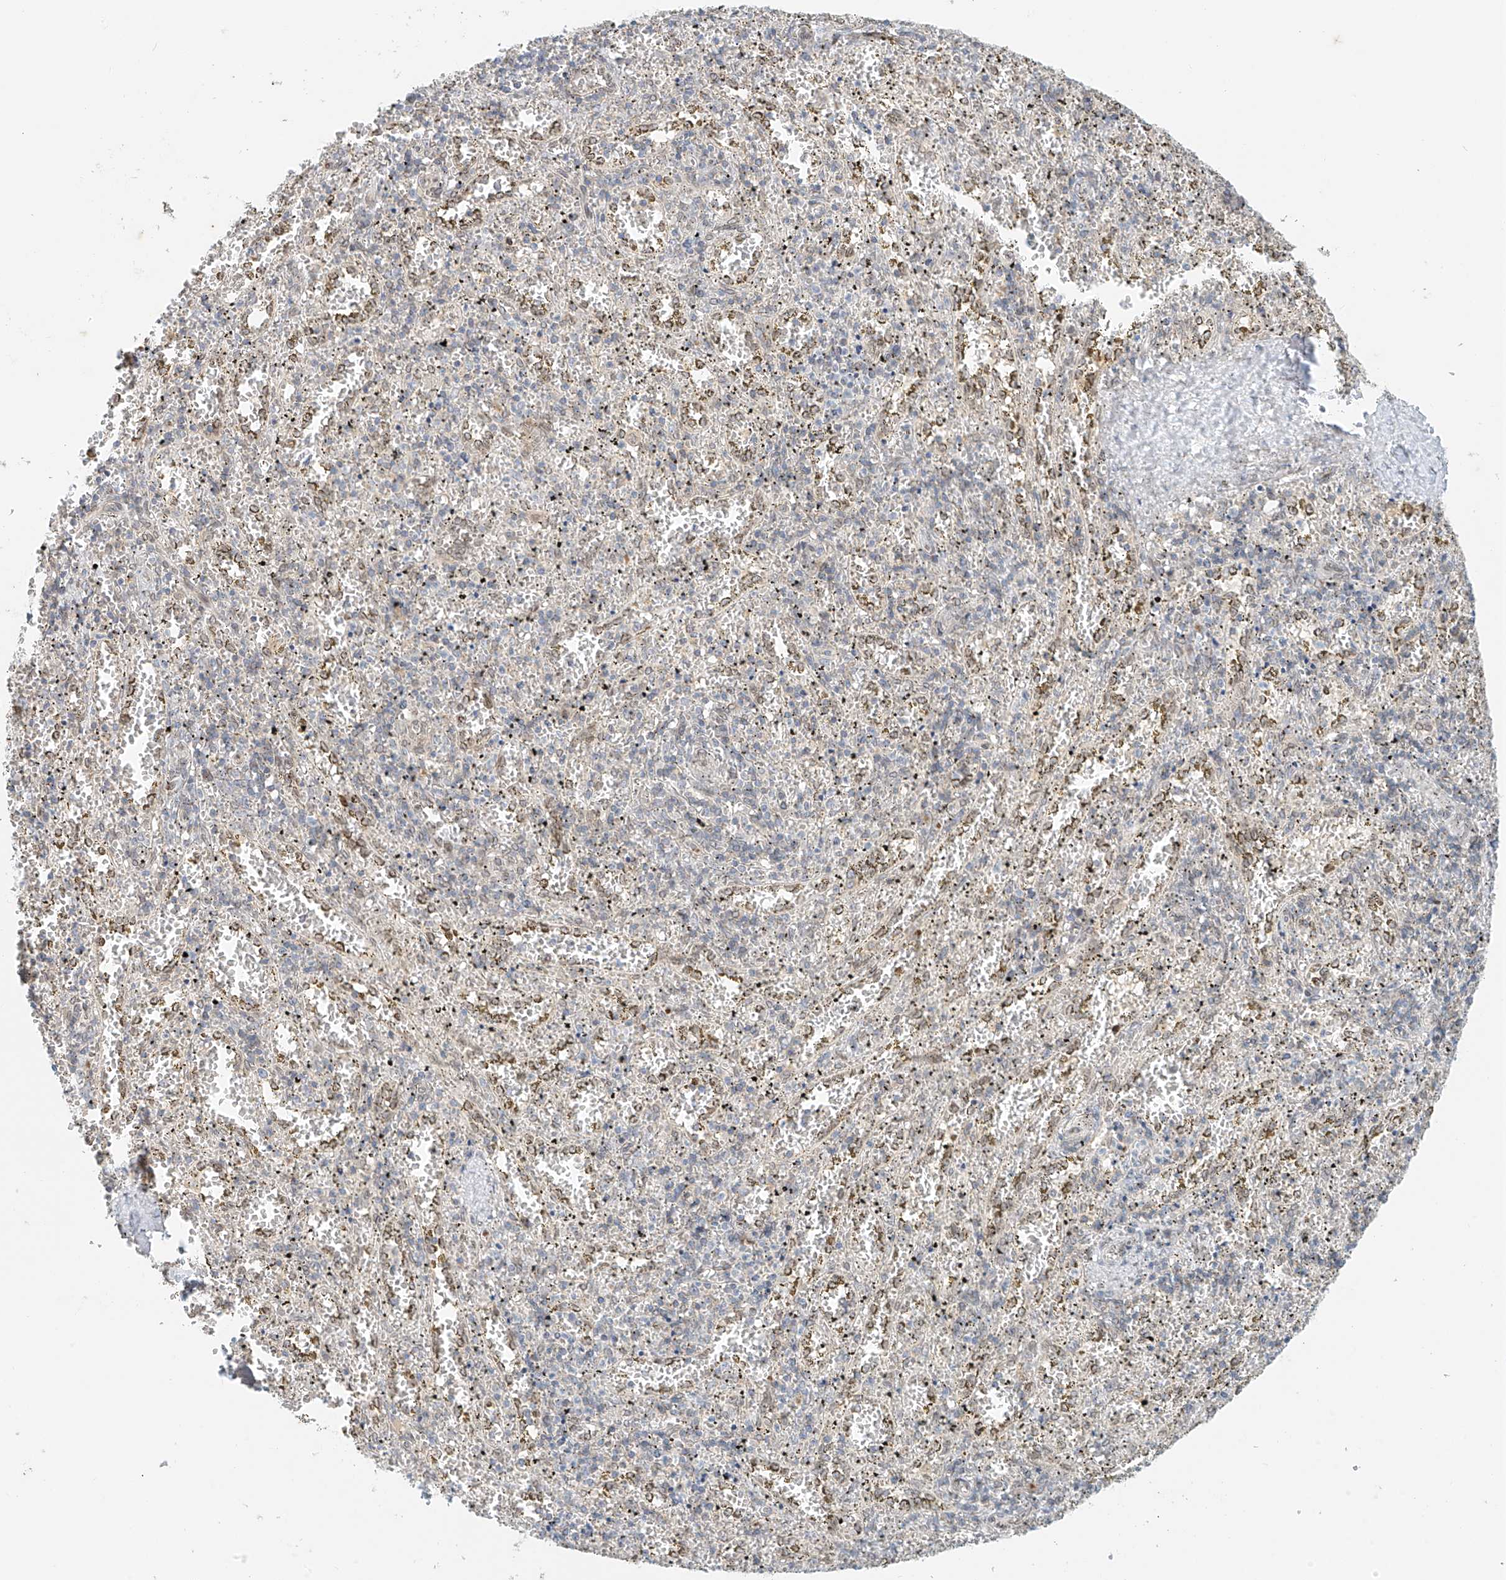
{"staining": {"intensity": "weak", "quantity": "<25%", "location": "cytoplasmic/membranous"}, "tissue": "spleen", "cell_type": "Cells in red pulp", "image_type": "normal", "snomed": [{"axis": "morphology", "description": "Normal tissue, NOS"}, {"axis": "topography", "description": "Spleen"}], "caption": "An image of spleen stained for a protein shows no brown staining in cells in red pulp.", "gene": "STARD9", "patient": {"sex": "male", "age": 11}}